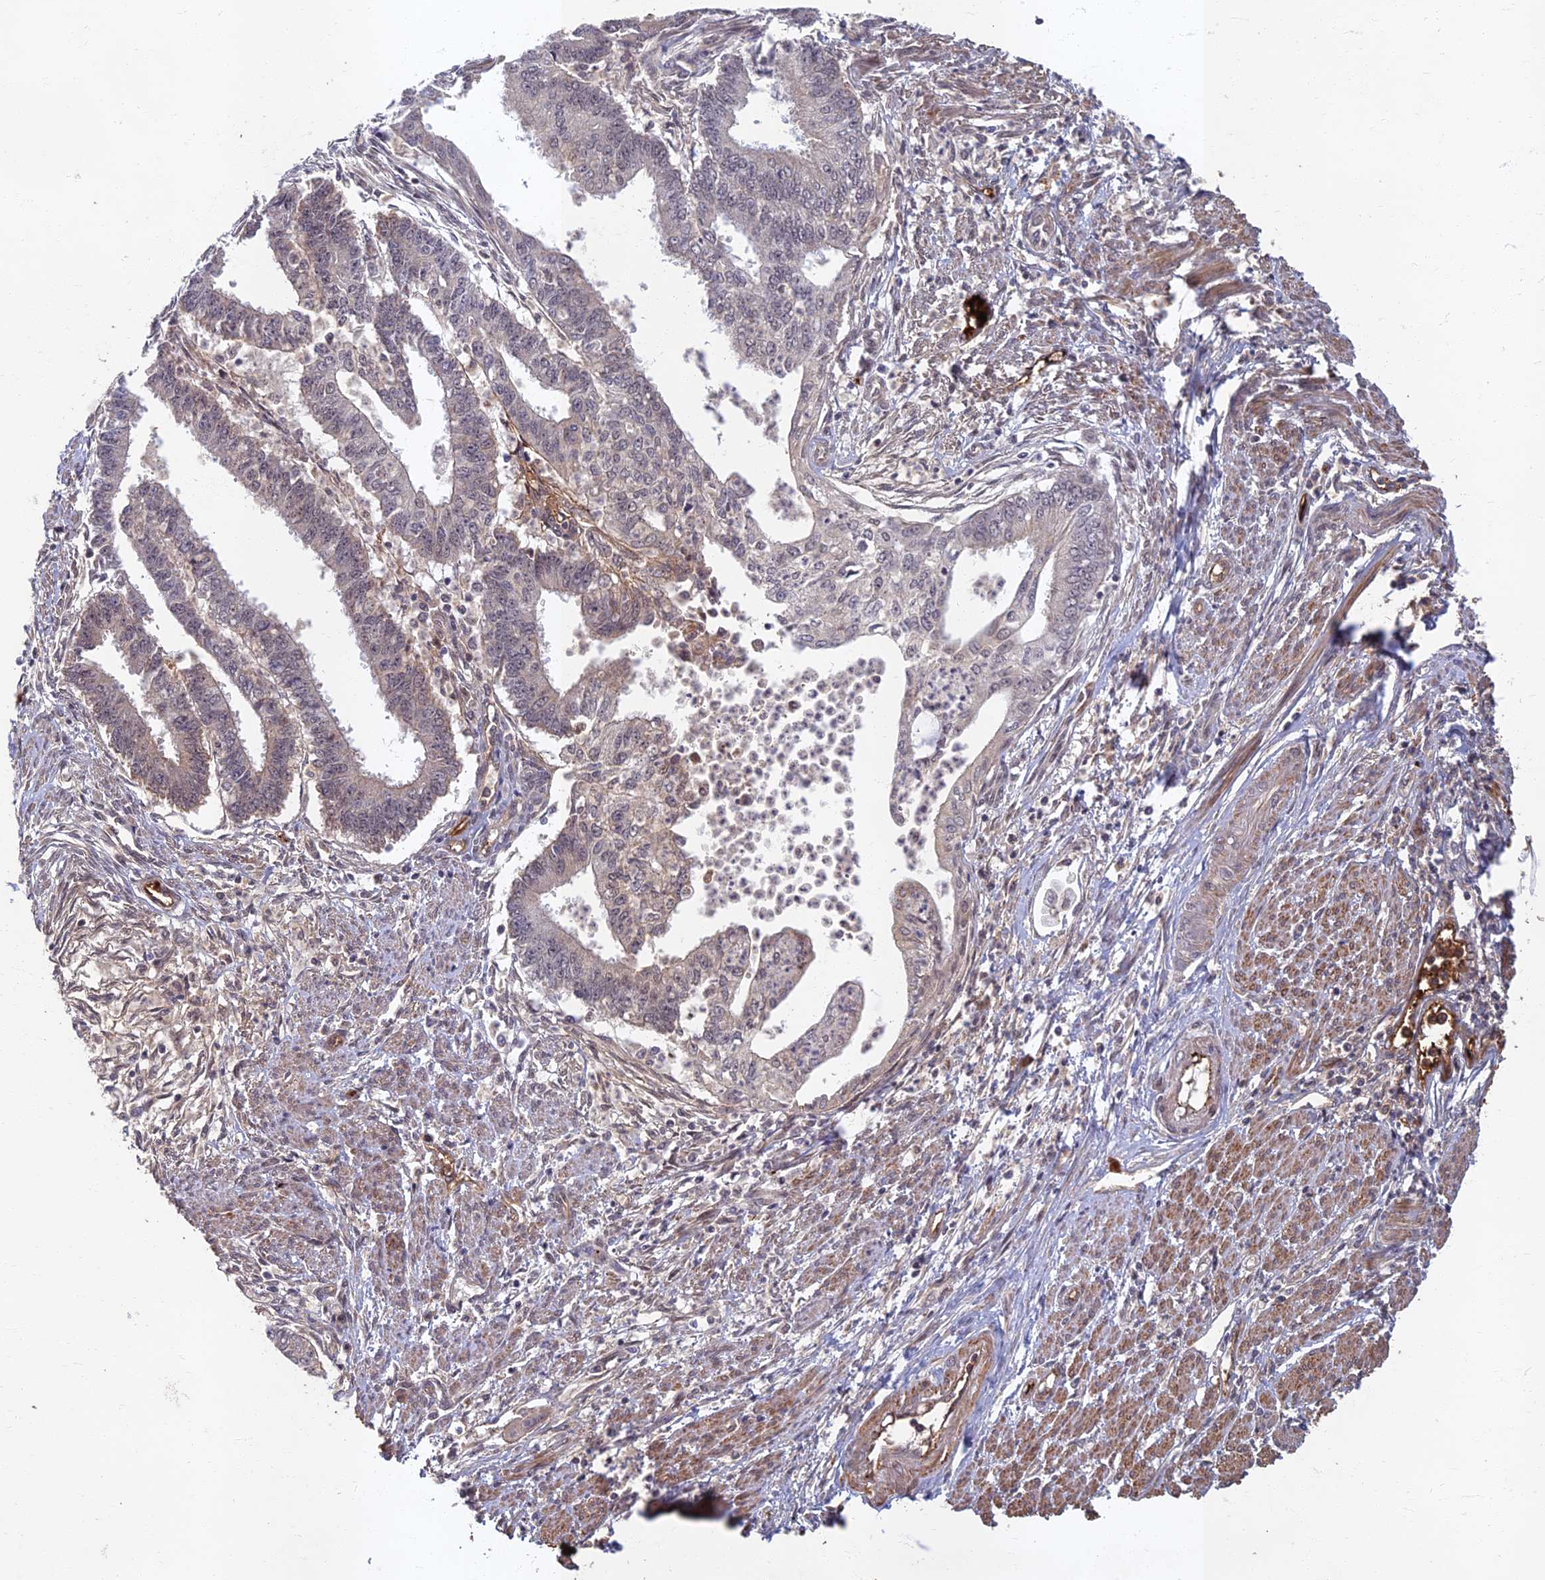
{"staining": {"intensity": "negative", "quantity": "none", "location": "none"}, "tissue": "endometrial cancer", "cell_type": "Tumor cells", "image_type": "cancer", "snomed": [{"axis": "morphology", "description": "Adenocarcinoma, NOS"}, {"axis": "topography", "description": "Endometrium"}], "caption": "Tumor cells show no significant staining in endometrial cancer.", "gene": "EARS2", "patient": {"sex": "female", "age": 73}}